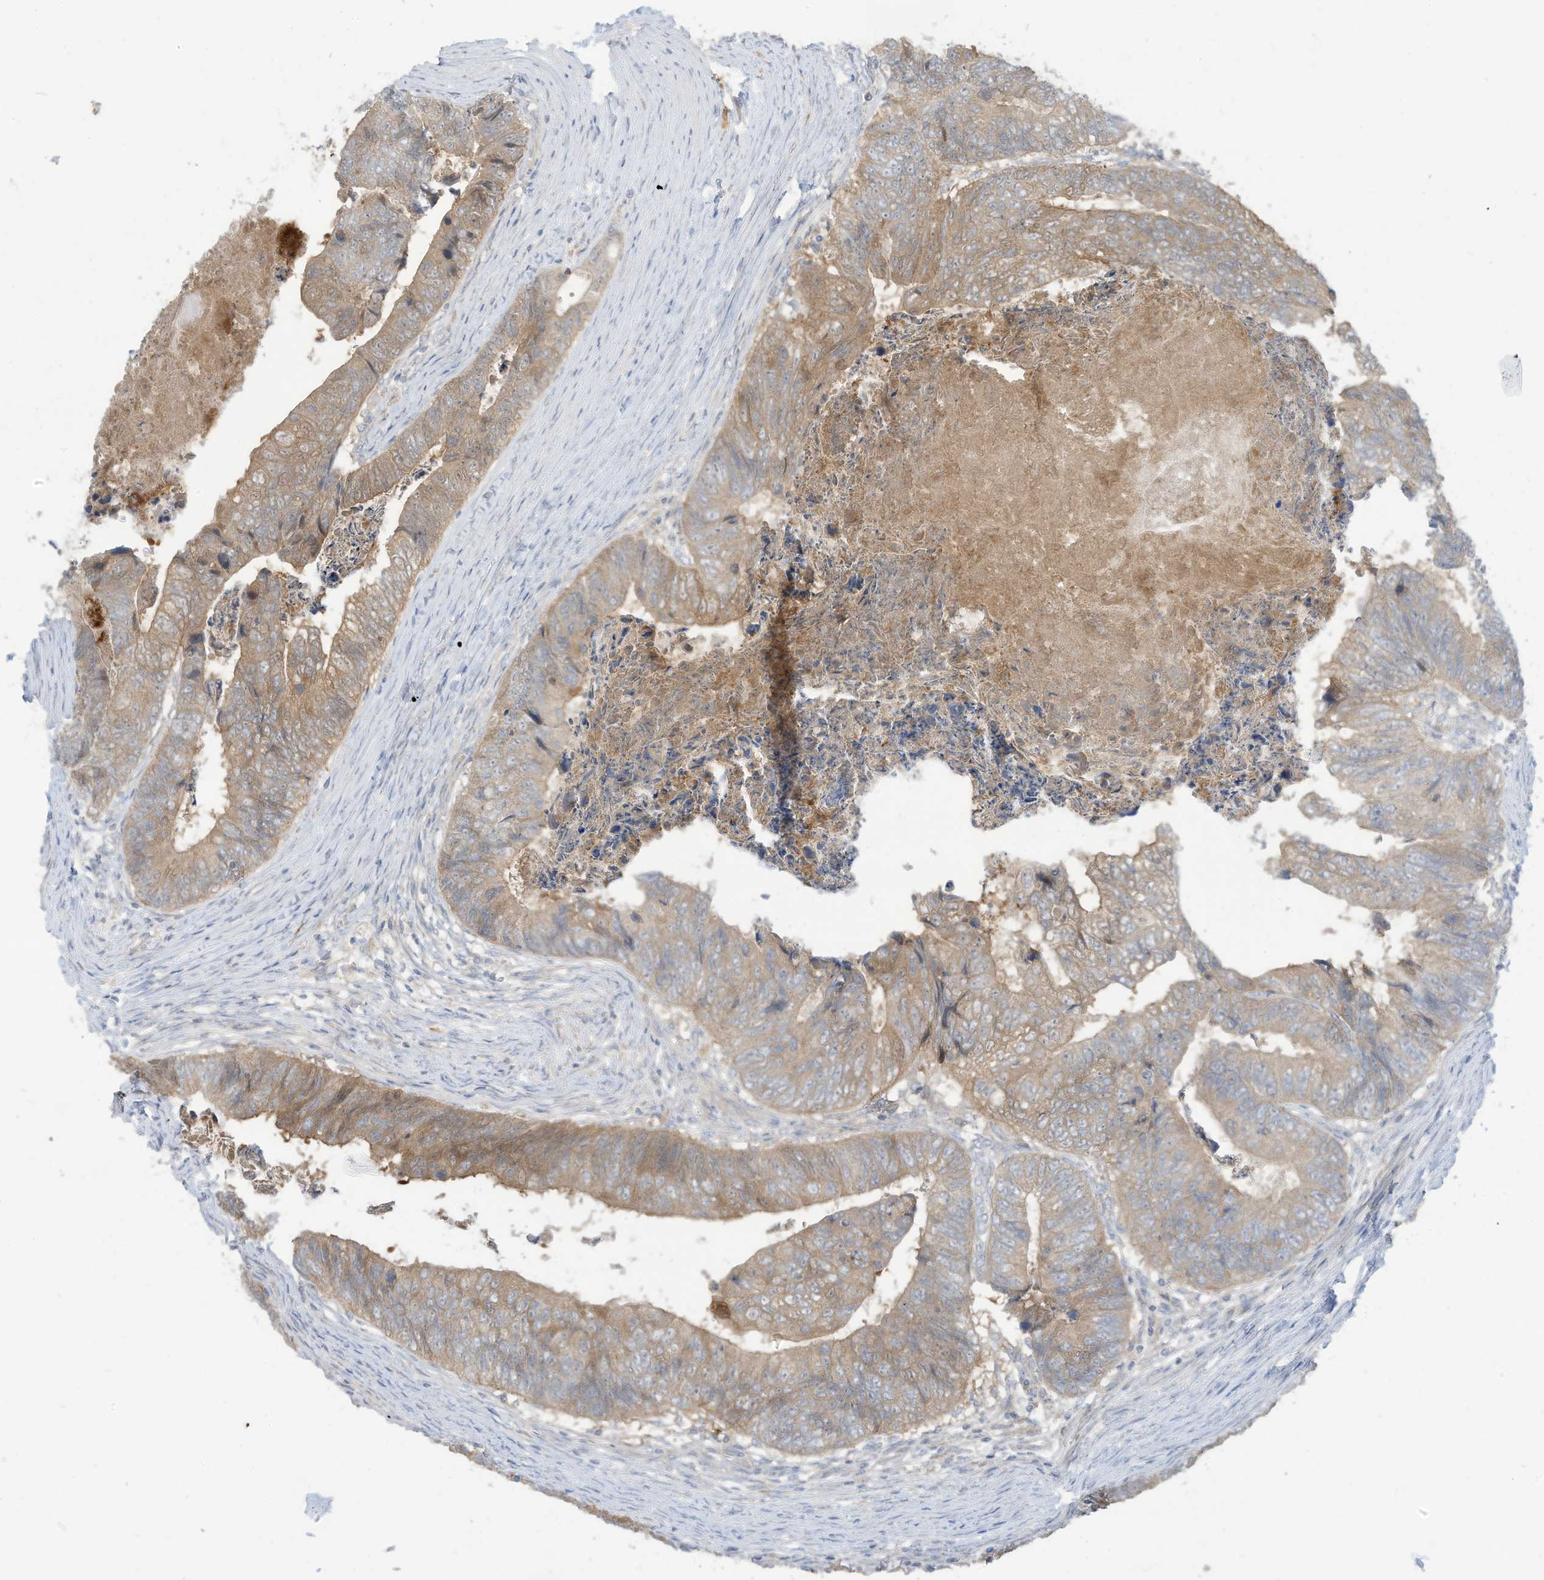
{"staining": {"intensity": "weak", "quantity": ">75%", "location": "cytoplasmic/membranous"}, "tissue": "colorectal cancer", "cell_type": "Tumor cells", "image_type": "cancer", "snomed": [{"axis": "morphology", "description": "Adenocarcinoma, NOS"}, {"axis": "topography", "description": "Colon"}], "caption": "Weak cytoplasmic/membranous staining for a protein is identified in approximately >75% of tumor cells of colorectal cancer using immunohistochemistry.", "gene": "LRRN2", "patient": {"sex": "female", "age": 67}}